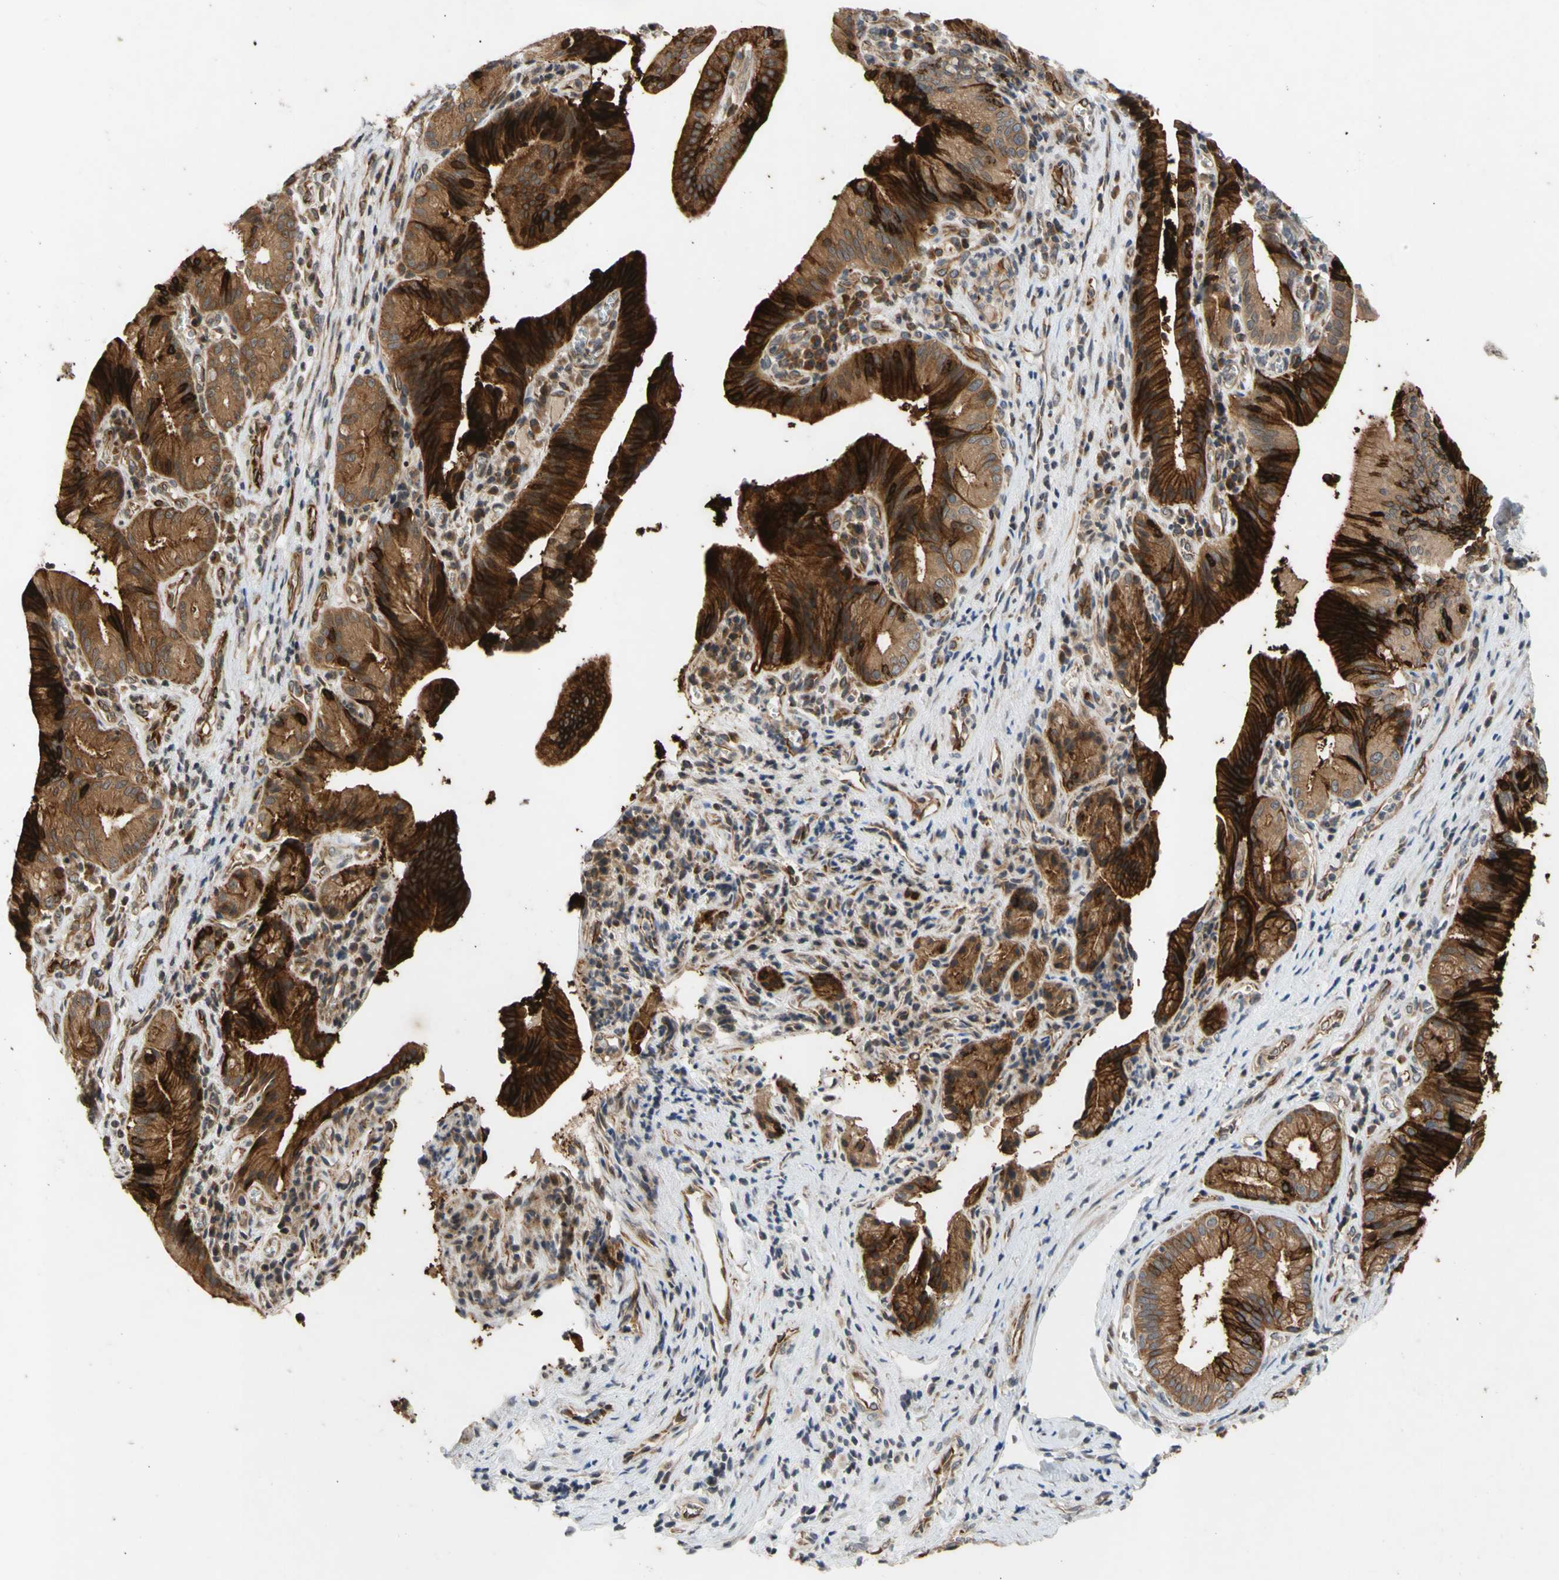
{"staining": {"intensity": "strong", "quantity": "25%-75%", "location": "cytoplasmic/membranous"}, "tissue": "pancreatic cancer", "cell_type": "Tumor cells", "image_type": "cancer", "snomed": [{"axis": "morphology", "description": "Adenocarcinoma, NOS"}, {"axis": "topography", "description": "Pancreas"}], "caption": "Adenocarcinoma (pancreatic) stained for a protein (brown) shows strong cytoplasmic/membranous positive positivity in about 25%-75% of tumor cells.", "gene": "EIF2S3", "patient": {"sex": "female", "age": 75}}